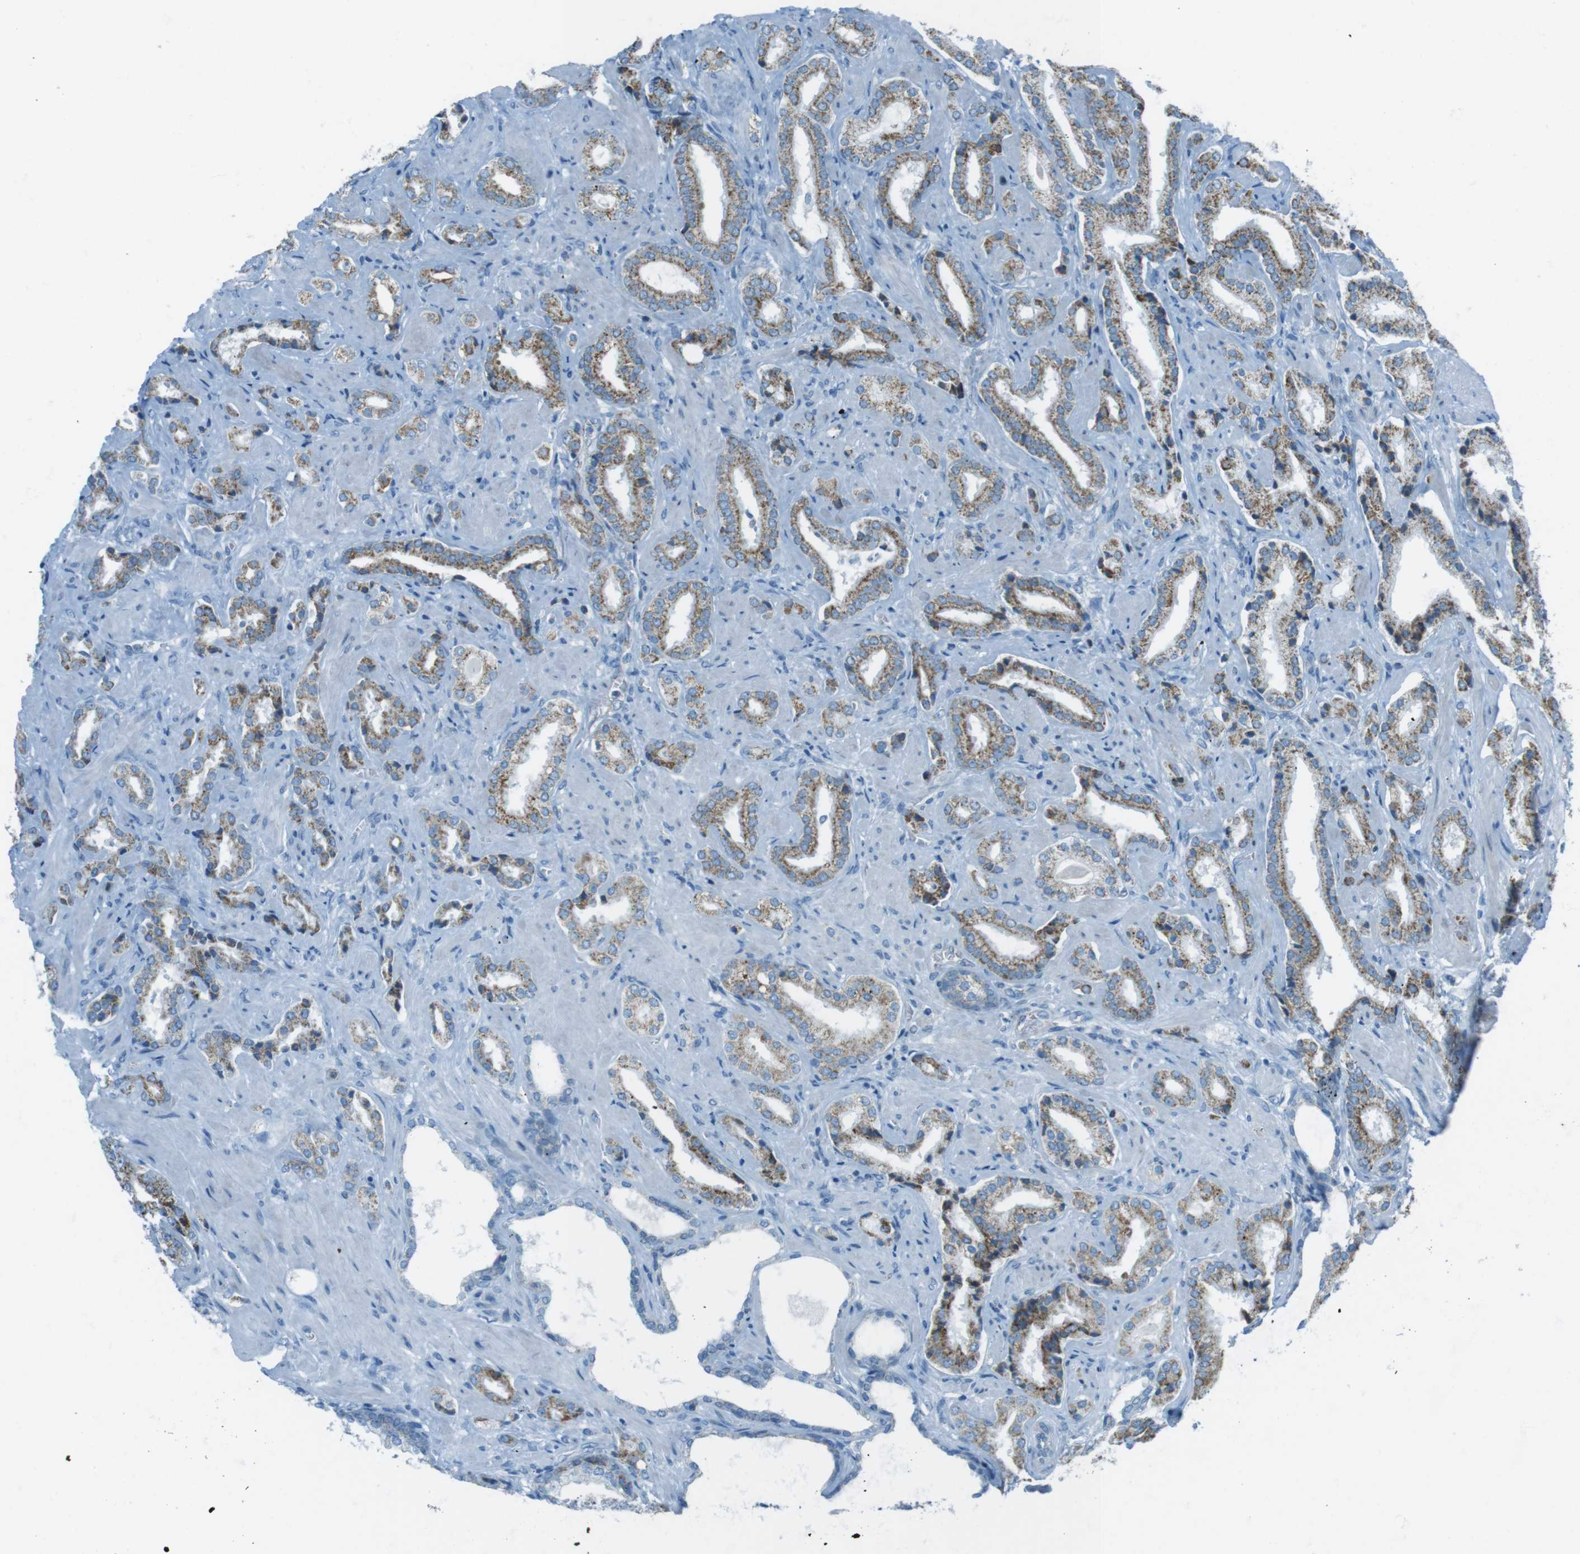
{"staining": {"intensity": "moderate", "quantity": ">75%", "location": "cytoplasmic/membranous"}, "tissue": "prostate cancer", "cell_type": "Tumor cells", "image_type": "cancer", "snomed": [{"axis": "morphology", "description": "Adenocarcinoma, High grade"}, {"axis": "topography", "description": "Prostate"}], "caption": "High-grade adenocarcinoma (prostate) stained with immunohistochemistry (IHC) exhibits moderate cytoplasmic/membranous staining in about >75% of tumor cells. The staining was performed using DAB (3,3'-diaminobenzidine) to visualize the protein expression in brown, while the nuclei were stained in blue with hematoxylin (Magnification: 20x).", "gene": "DNAJA3", "patient": {"sex": "male", "age": 64}}